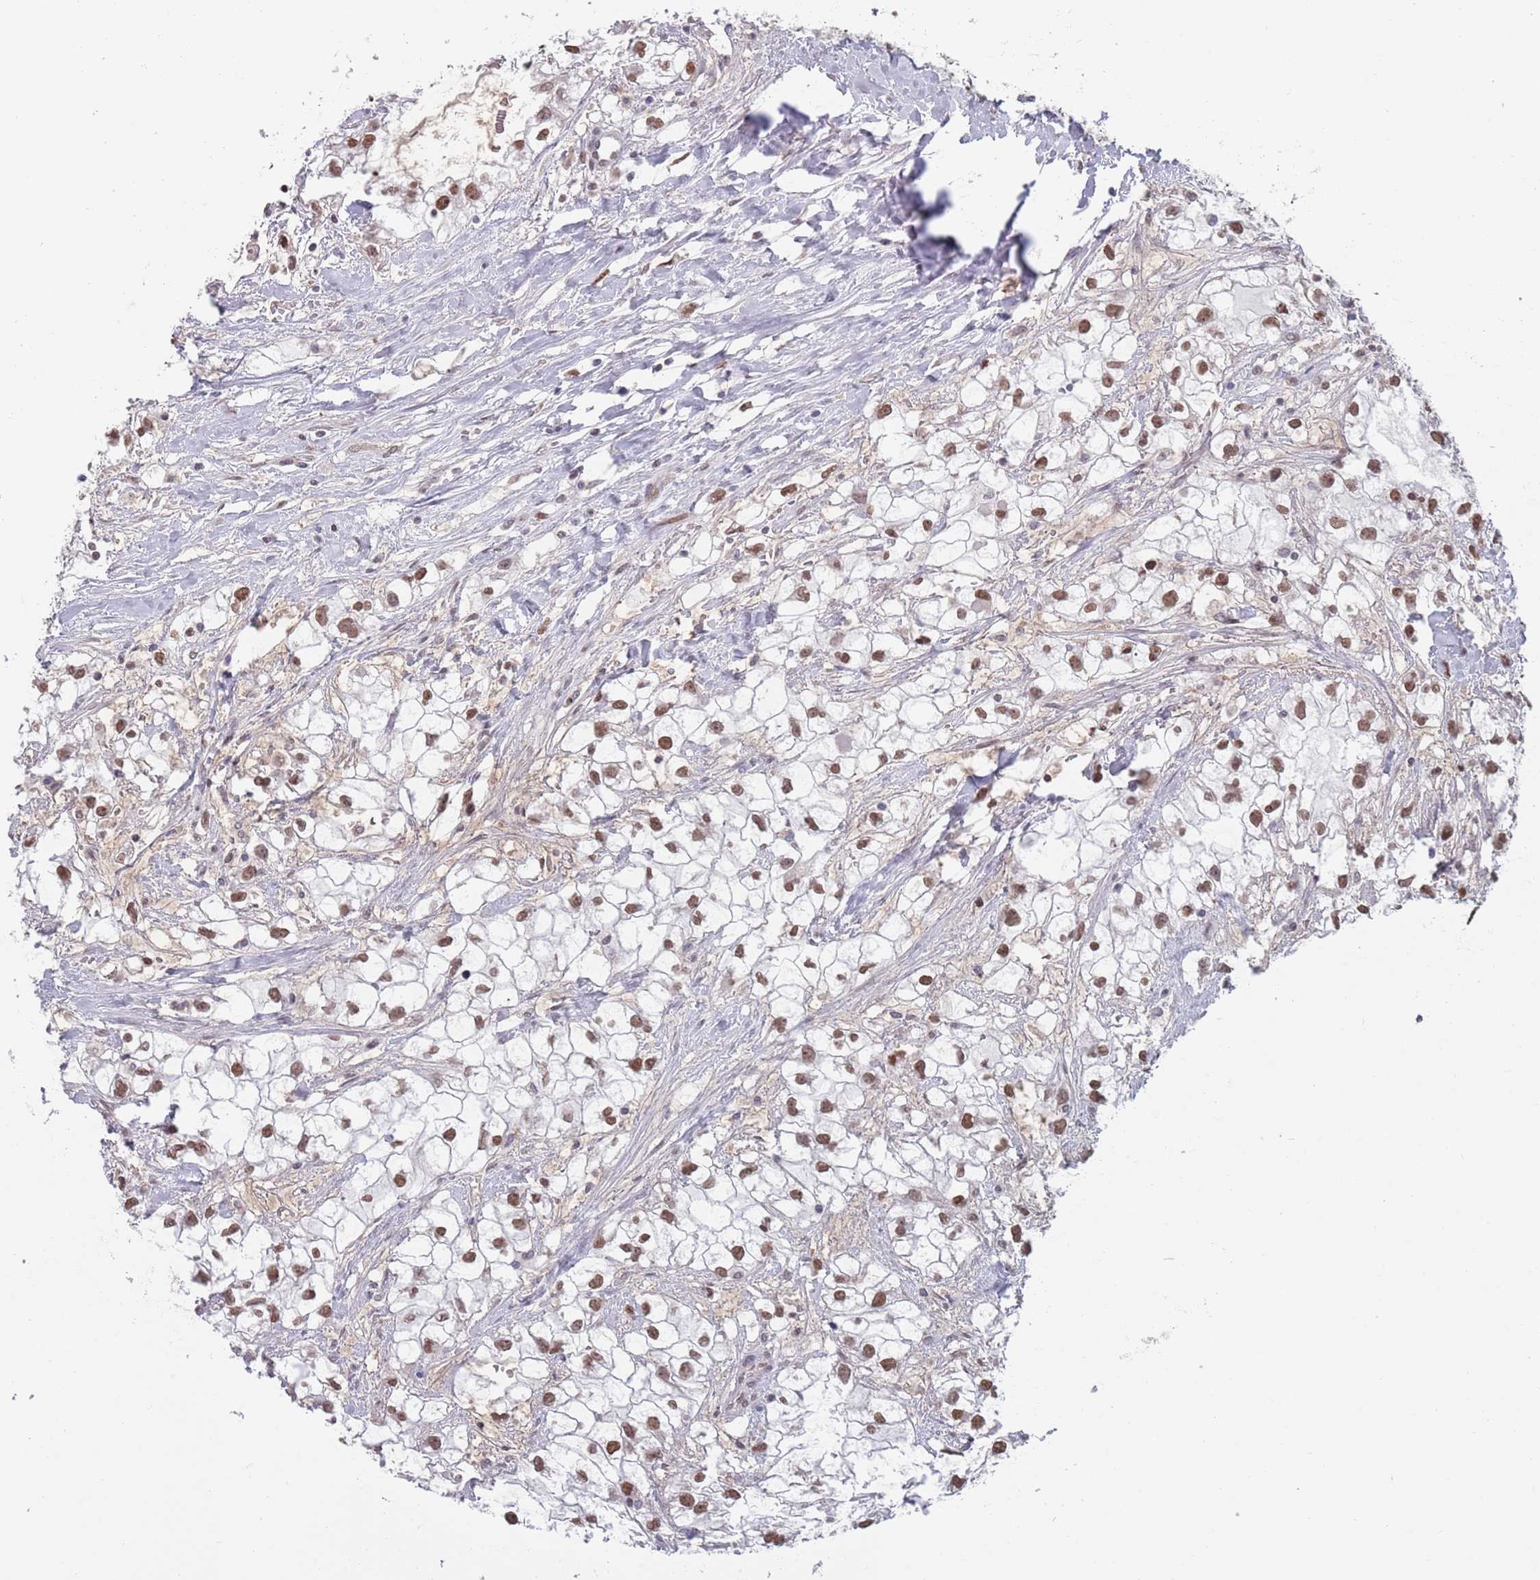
{"staining": {"intensity": "moderate", "quantity": ">75%", "location": "nuclear"}, "tissue": "renal cancer", "cell_type": "Tumor cells", "image_type": "cancer", "snomed": [{"axis": "morphology", "description": "Adenocarcinoma, NOS"}, {"axis": "topography", "description": "Kidney"}], "caption": "Adenocarcinoma (renal) stained for a protein (brown) shows moderate nuclear positive staining in approximately >75% of tumor cells.", "gene": "MFSD12", "patient": {"sex": "male", "age": 59}}